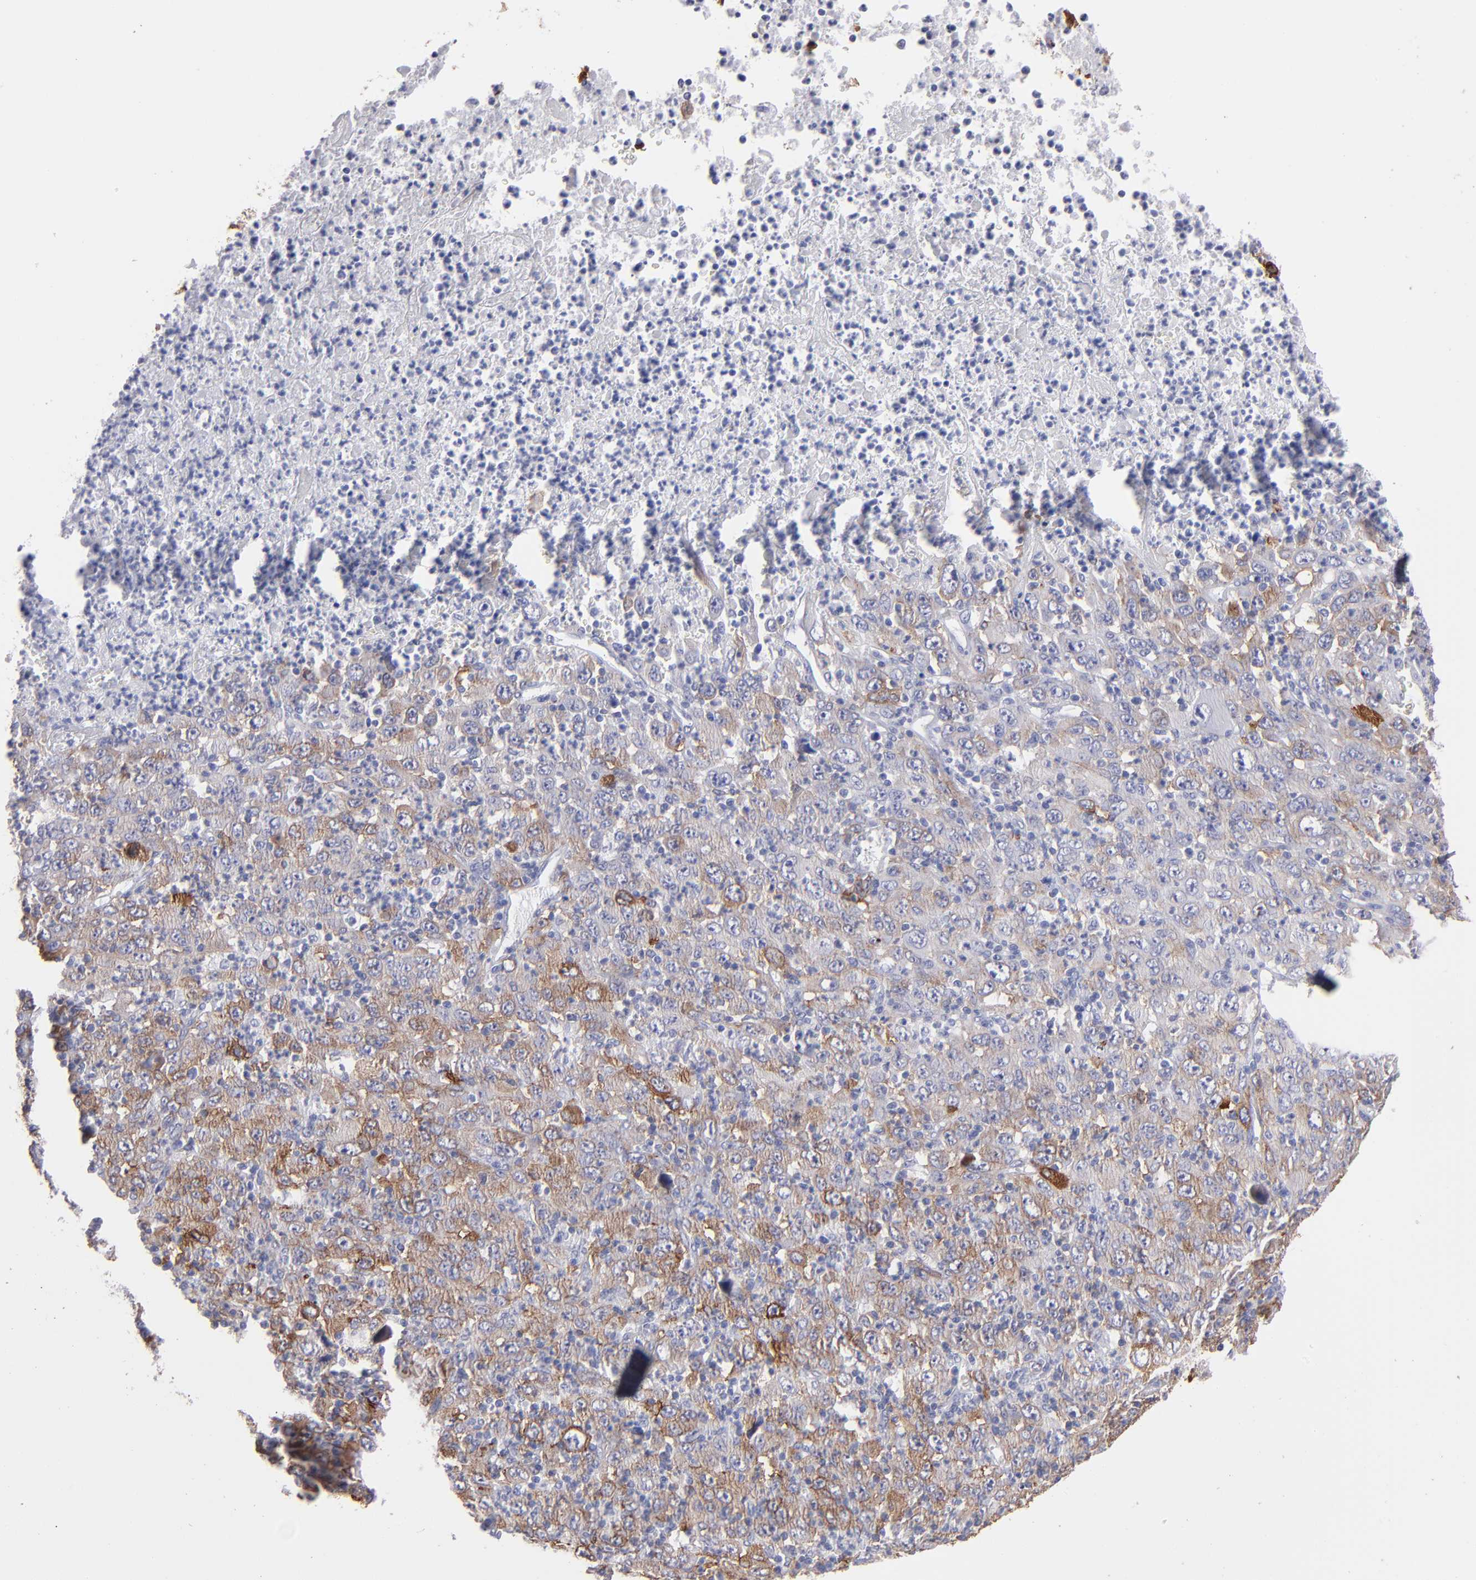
{"staining": {"intensity": "strong", "quantity": ">75%", "location": "cytoplasmic/membranous"}, "tissue": "melanoma", "cell_type": "Tumor cells", "image_type": "cancer", "snomed": [{"axis": "morphology", "description": "Malignant melanoma, Metastatic site"}, {"axis": "topography", "description": "Skin"}], "caption": "Immunohistochemical staining of melanoma demonstrates high levels of strong cytoplasmic/membranous protein staining in approximately >75% of tumor cells.", "gene": "AHNAK2", "patient": {"sex": "female", "age": 56}}